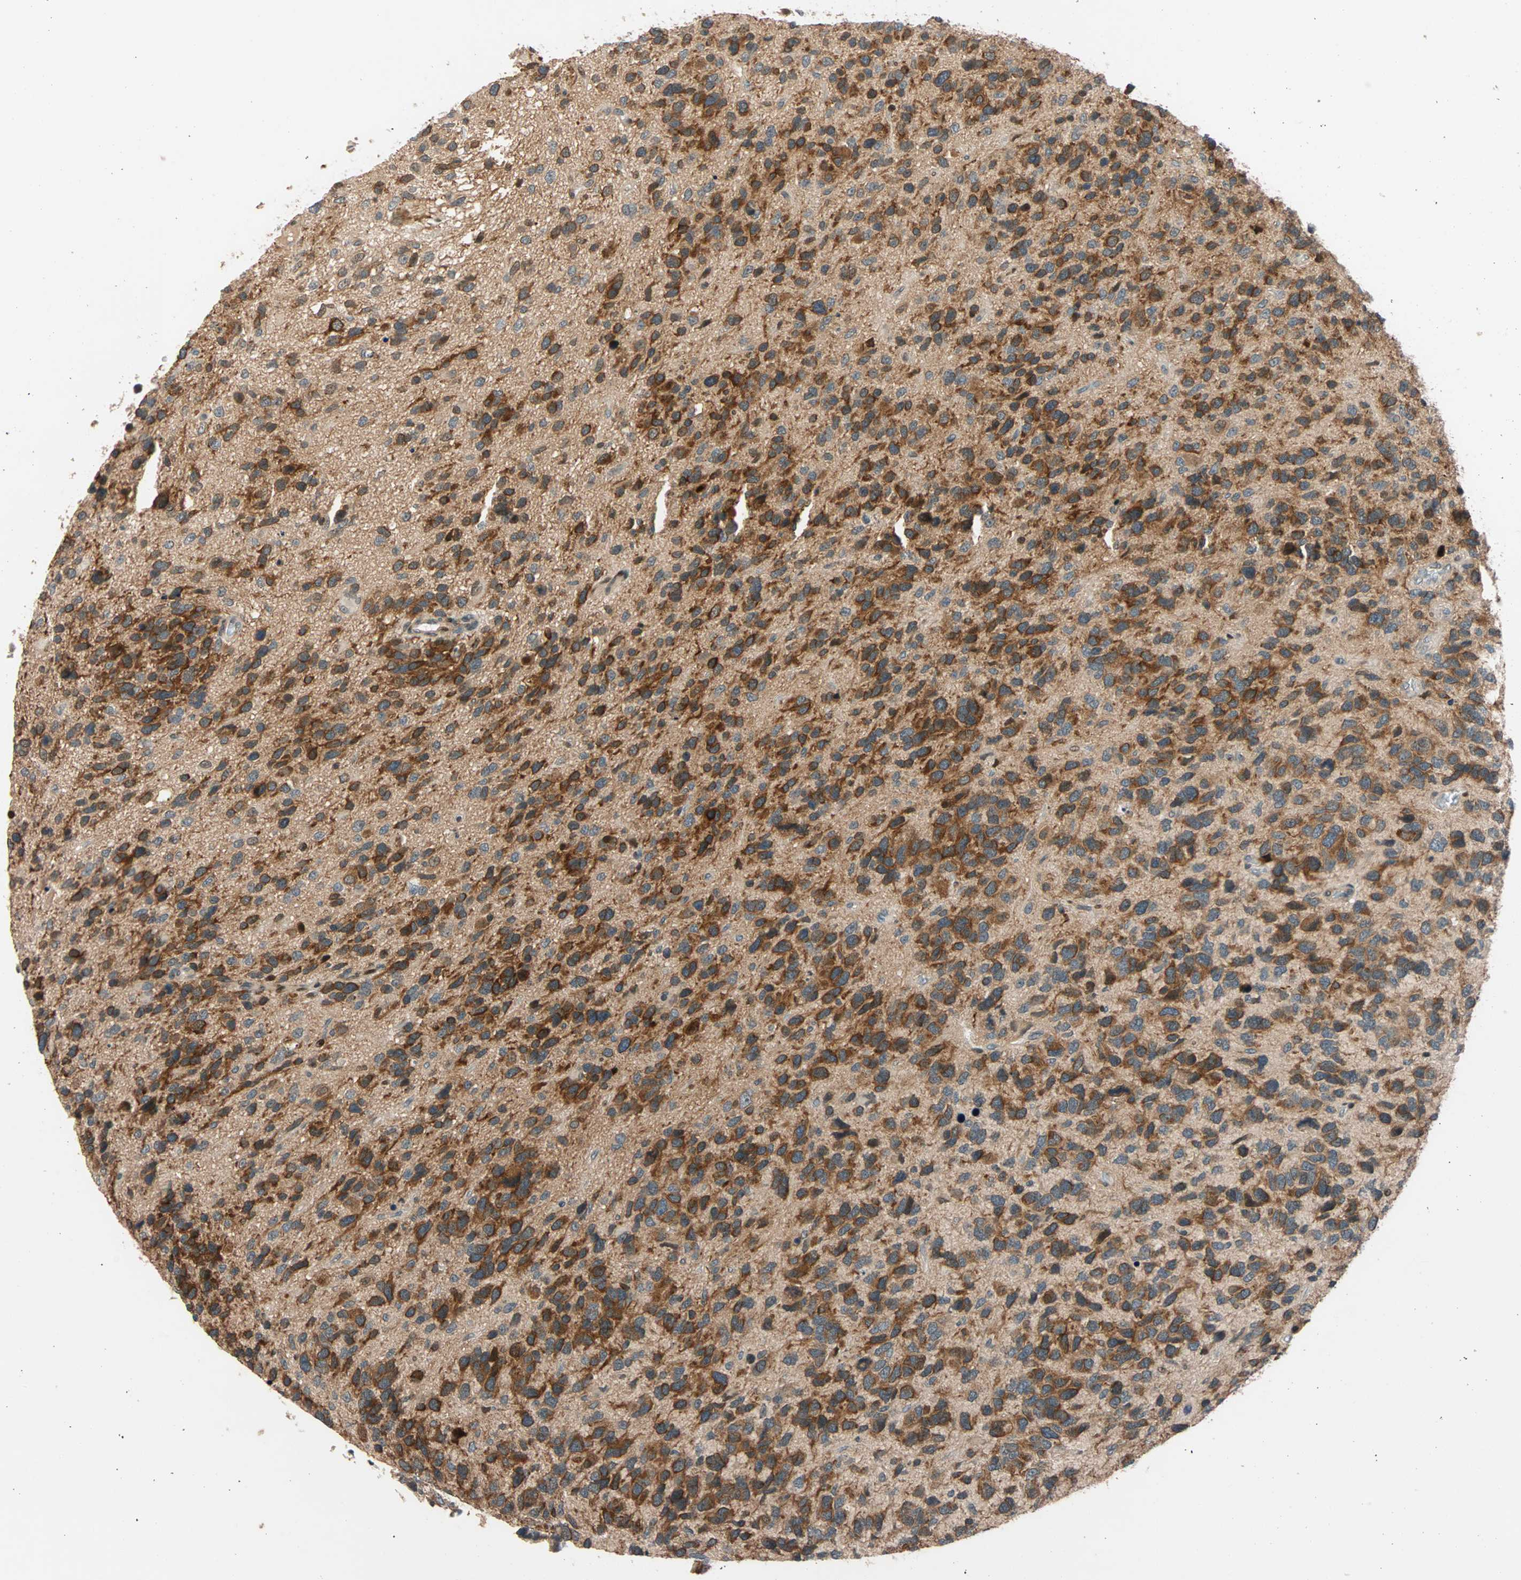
{"staining": {"intensity": "strong", "quantity": ">75%", "location": "cytoplasmic/membranous"}, "tissue": "glioma", "cell_type": "Tumor cells", "image_type": "cancer", "snomed": [{"axis": "morphology", "description": "Glioma, malignant, High grade"}, {"axis": "topography", "description": "Brain"}], "caption": "Immunohistochemical staining of human malignant high-grade glioma exhibits strong cytoplasmic/membranous protein positivity in approximately >75% of tumor cells. (brown staining indicates protein expression, while blue staining denotes nuclei).", "gene": "HECW1", "patient": {"sex": "female", "age": 58}}